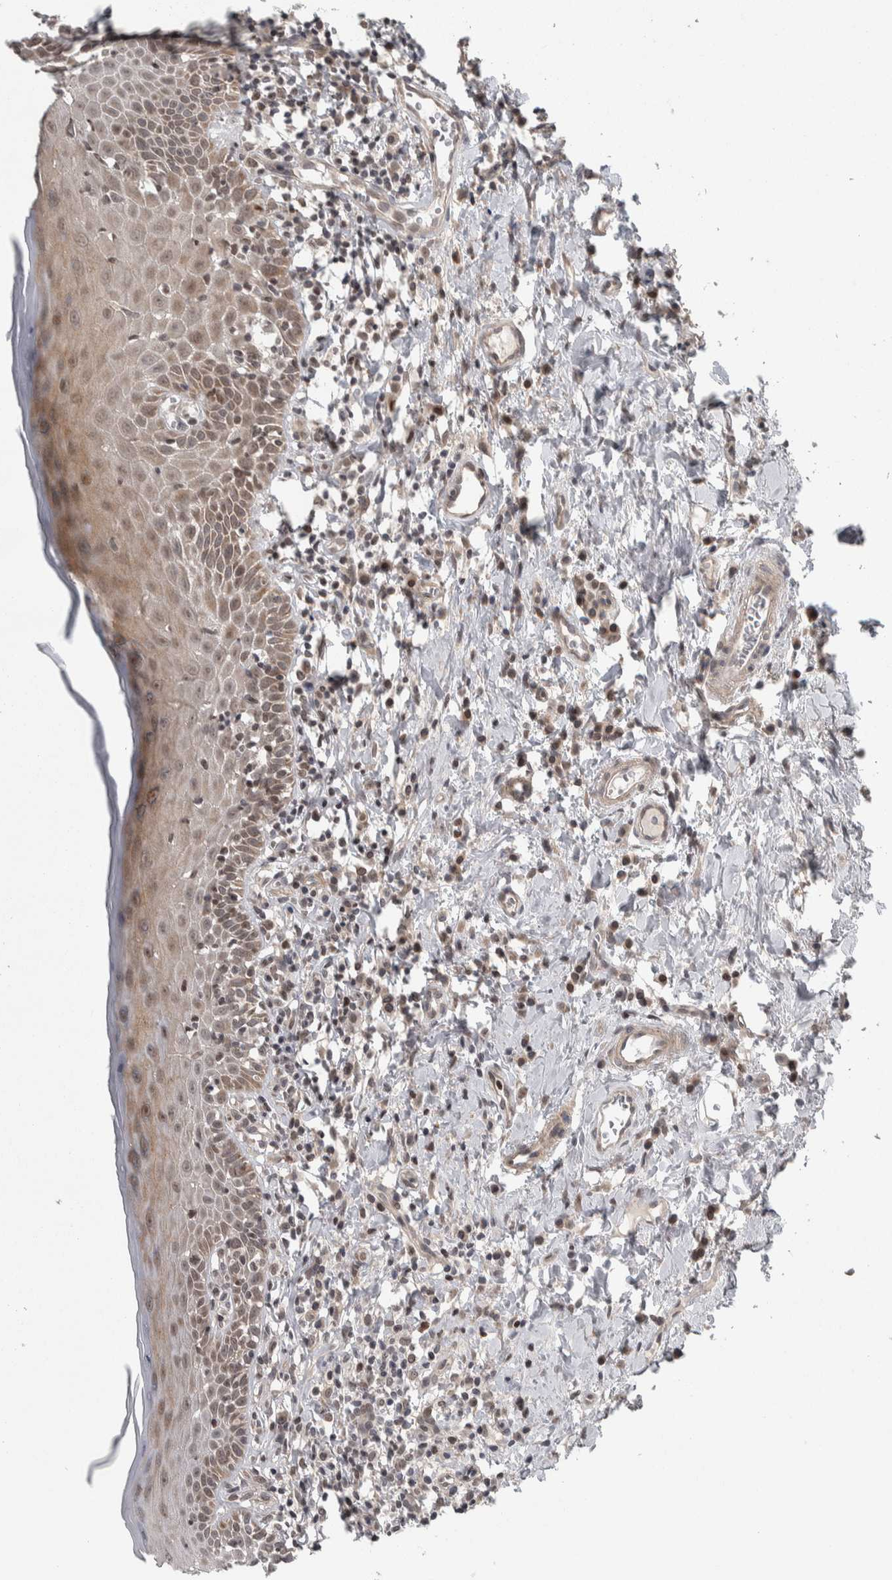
{"staining": {"intensity": "weak", "quantity": ">75%", "location": "cytoplasmic/membranous,nuclear"}, "tissue": "oral mucosa", "cell_type": "Squamous epithelial cells", "image_type": "normal", "snomed": [{"axis": "morphology", "description": "Normal tissue, NOS"}, {"axis": "topography", "description": "Oral tissue"}], "caption": "Immunohistochemistry (IHC) image of benign oral mucosa: oral mucosa stained using IHC shows low levels of weak protein expression localized specifically in the cytoplasmic/membranous,nuclear of squamous epithelial cells, appearing as a cytoplasmic/membranous,nuclear brown color.", "gene": "CWC27", "patient": {"sex": "male", "age": 82}}